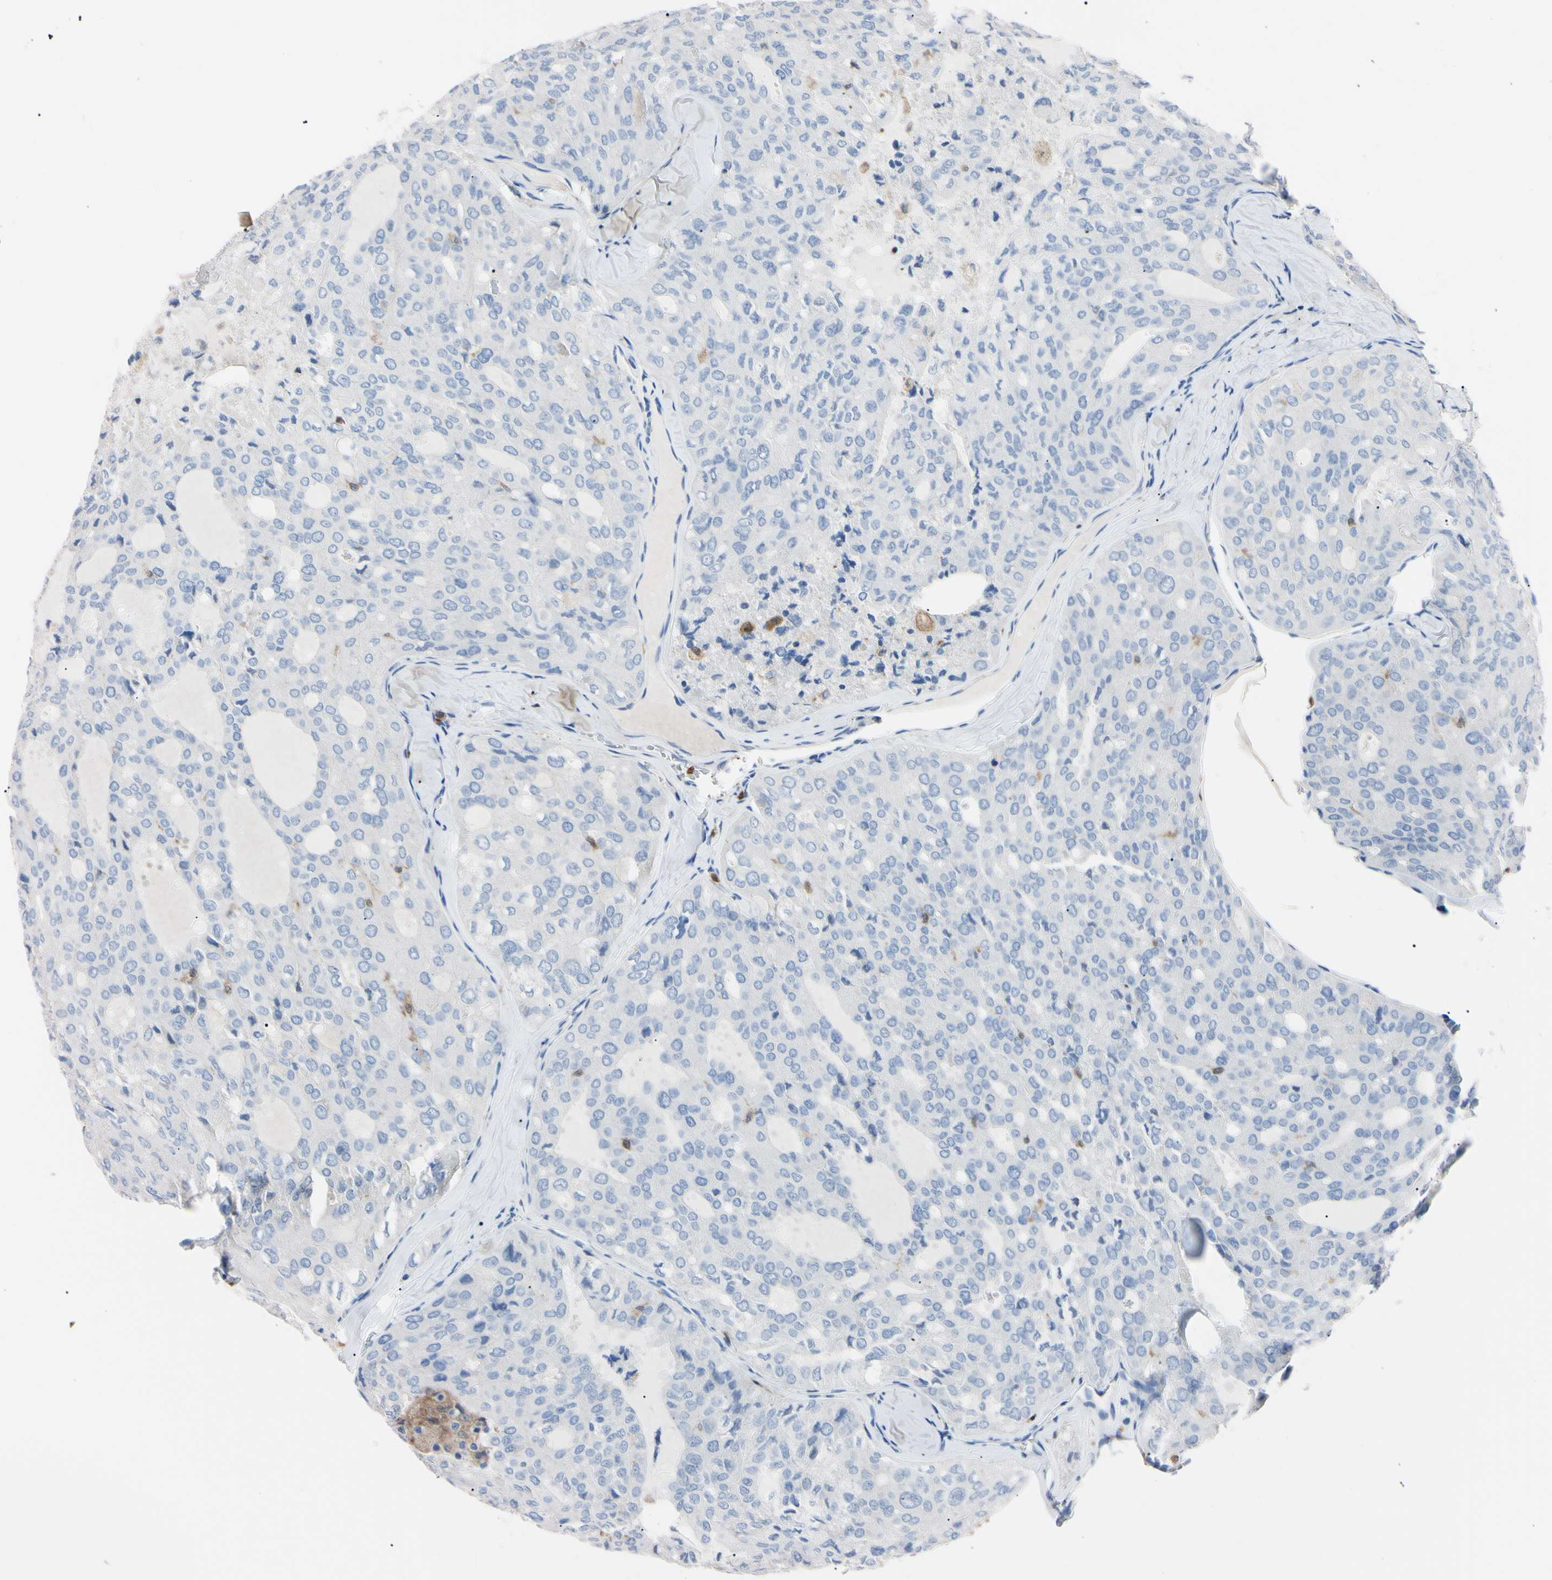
{"staining": {"intensity": "negative", "quantity": "none", "location": "none"}, "tissue": "thyroid cancer", "cell_type": "Tumor cells", "image_type": "cancer", "snomed": [{"axis": "morphology", "description": "Follicular adenoma carcinoma, NOS"}, {"axis": "topography", "description": "Thyroid gland"}], "caption": "Immunohistochemistry (IHC) photomicrograph of human thyroid follicular adenoma carcinoma stained for a protein (brown), which shows no staining in tumor cells. (IHC, brightfield microscopy, high magnification).", "gene": "NCF4", "patient": {"sex": "male", "age": 75}}